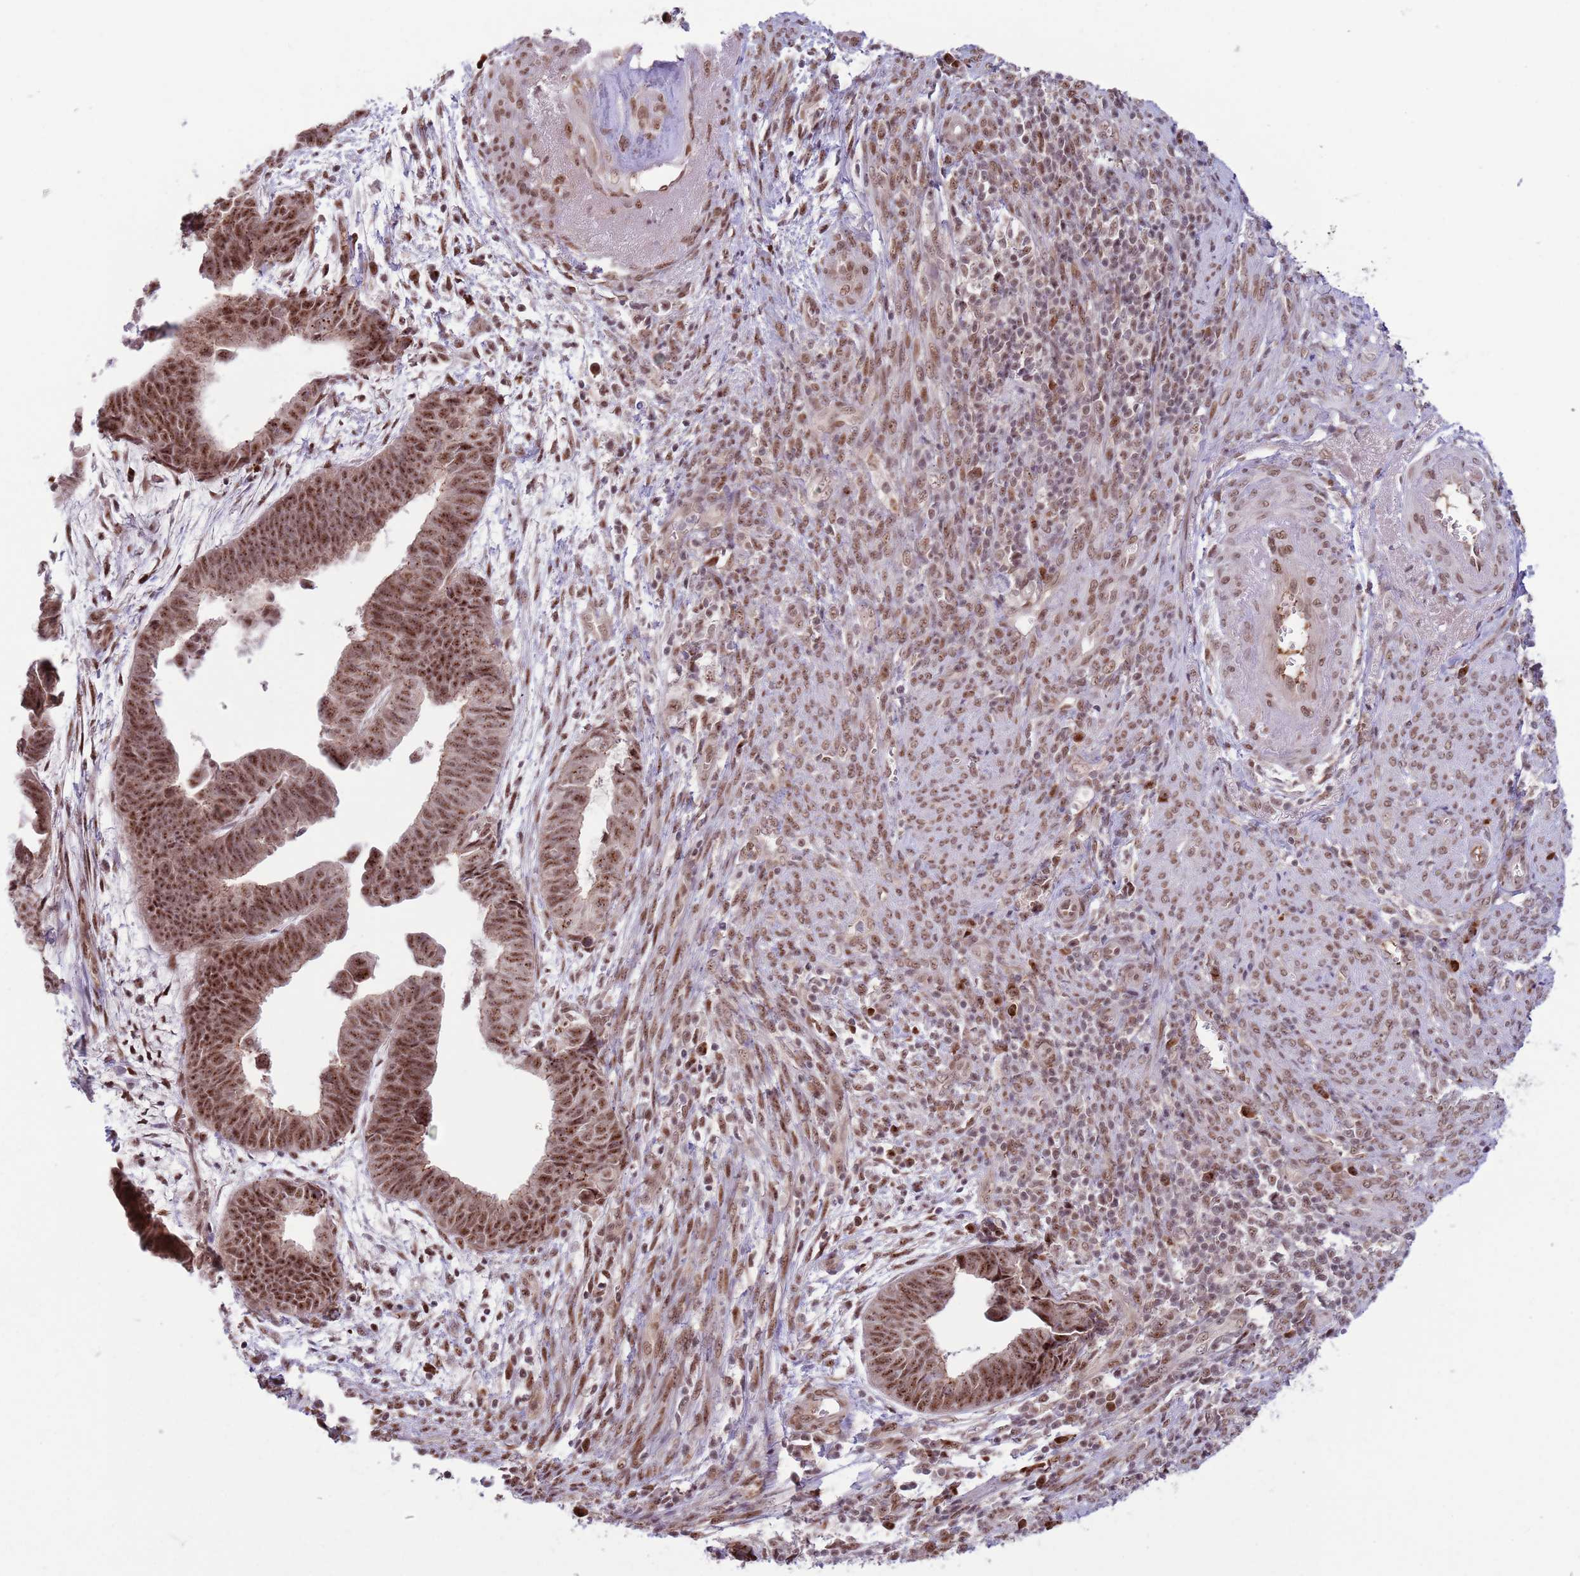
{"staining": {"intensity": "moderate", "quantity": ">75%", "location": "nuclear"}, "tissue": "endometrial cancer", "cell_type": "Tumor cells", "image_type": "cancer", "snomed": [{"axis": "morphology", "description": "Adenocarcinoma, NOS"}, {"axis": "topography", "description": "Endometrium"}], "caption": "A brown stain highlights moderate nuclear positivity of a protein in endometrial cancer tumor cells.", "gene": "SIPA1L3", "patient": {"sex": "female", "age": 75}}